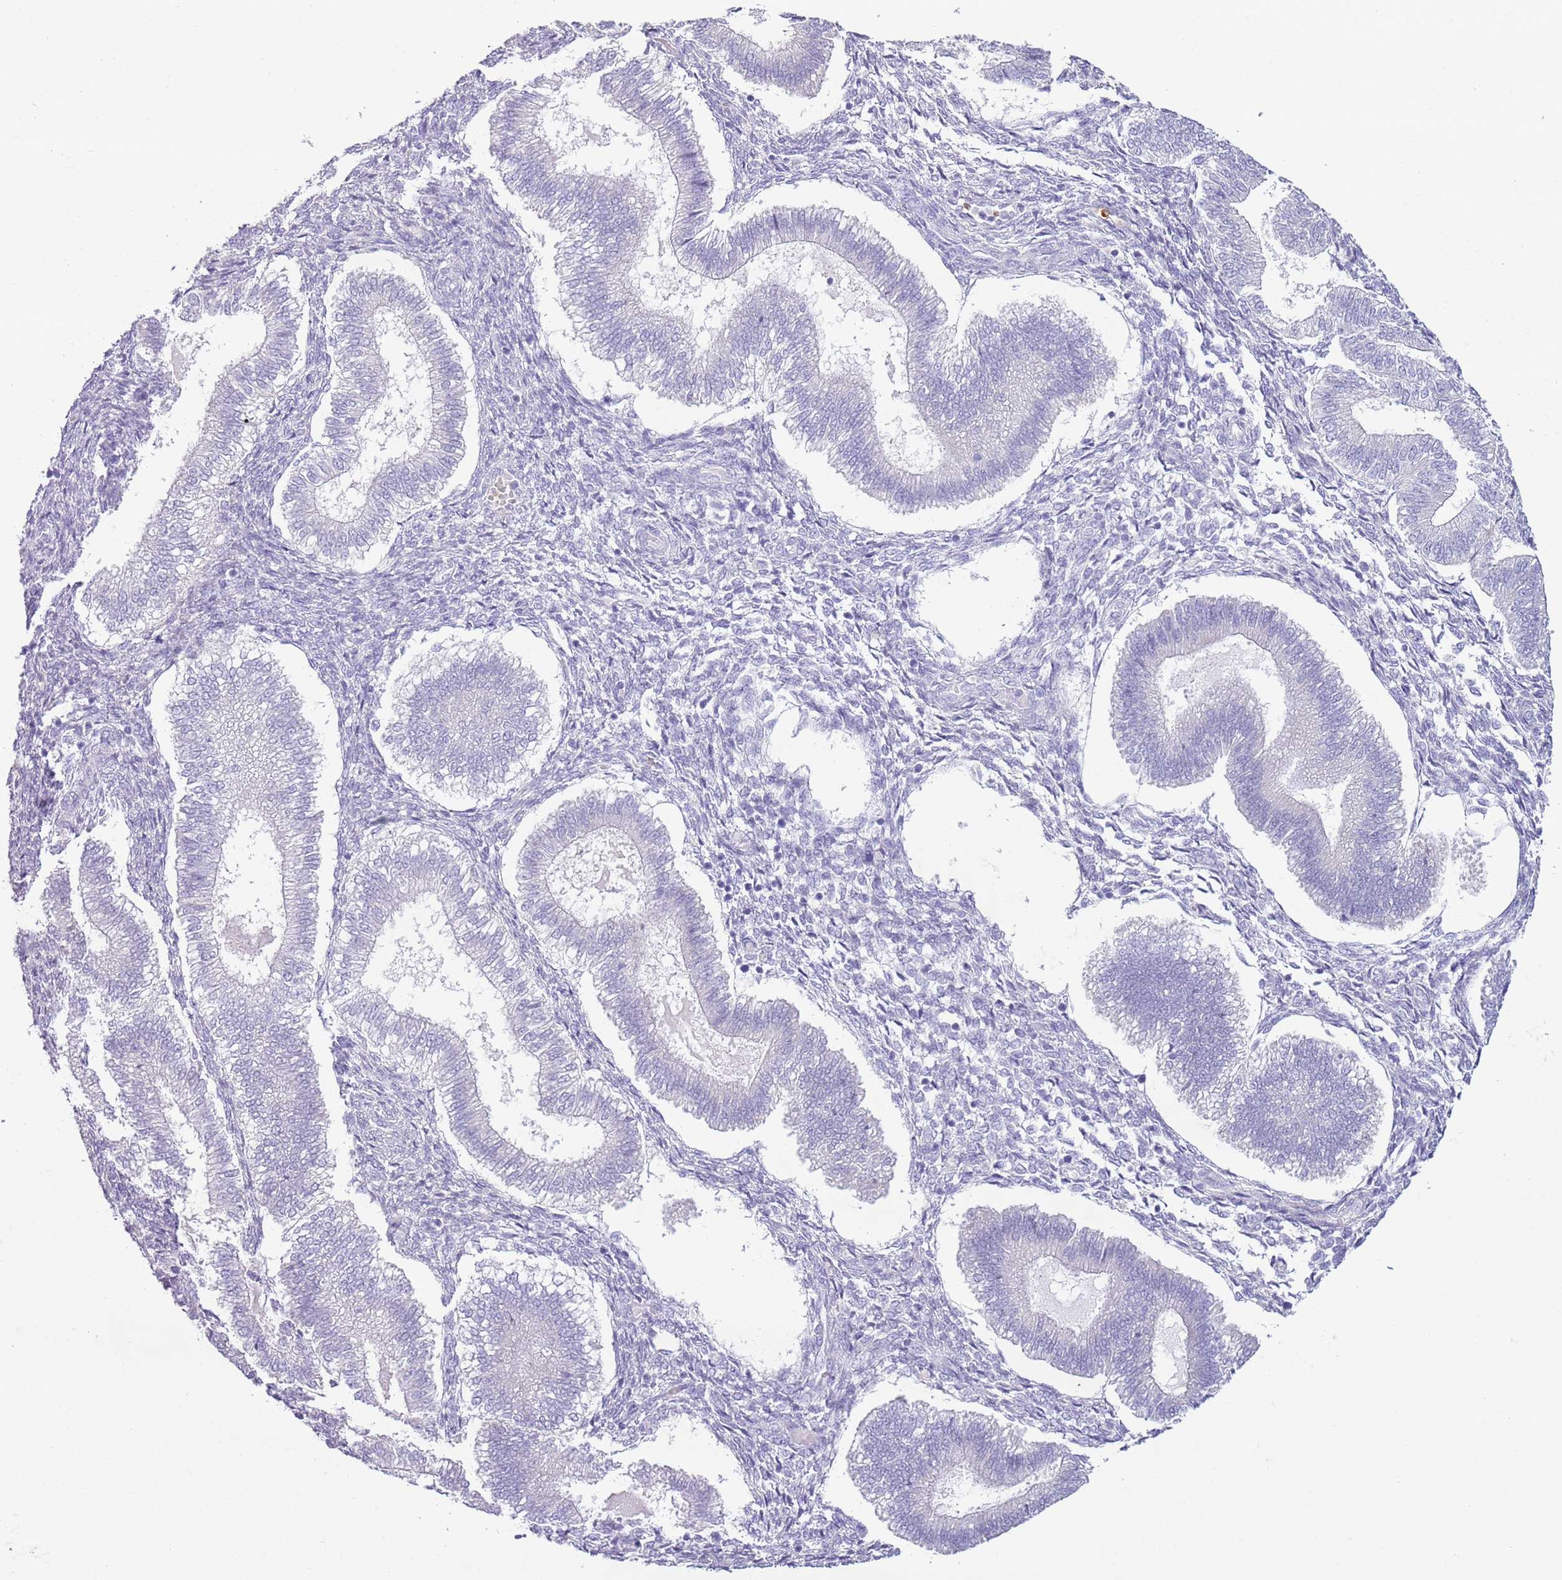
{"staining": {"intensity": "negative", "quantity": "none", "location": "none"}, "tissue": "endometrium", "cell_type": "Cells in endometrial stroma", "image_type": "normal", "snomed": [{"axis": "morphology", "description": "Normal tissue, NOS"}, {"axis": "topography", "description": "Endometrium"}], "caption": "A high-resolution micrograph shows IHC staining of benign endometrium, which shows no significant expression in cells in endometrial stroma.", "gene": "CD177", "patient": {"sex": "female", "age": 25}}